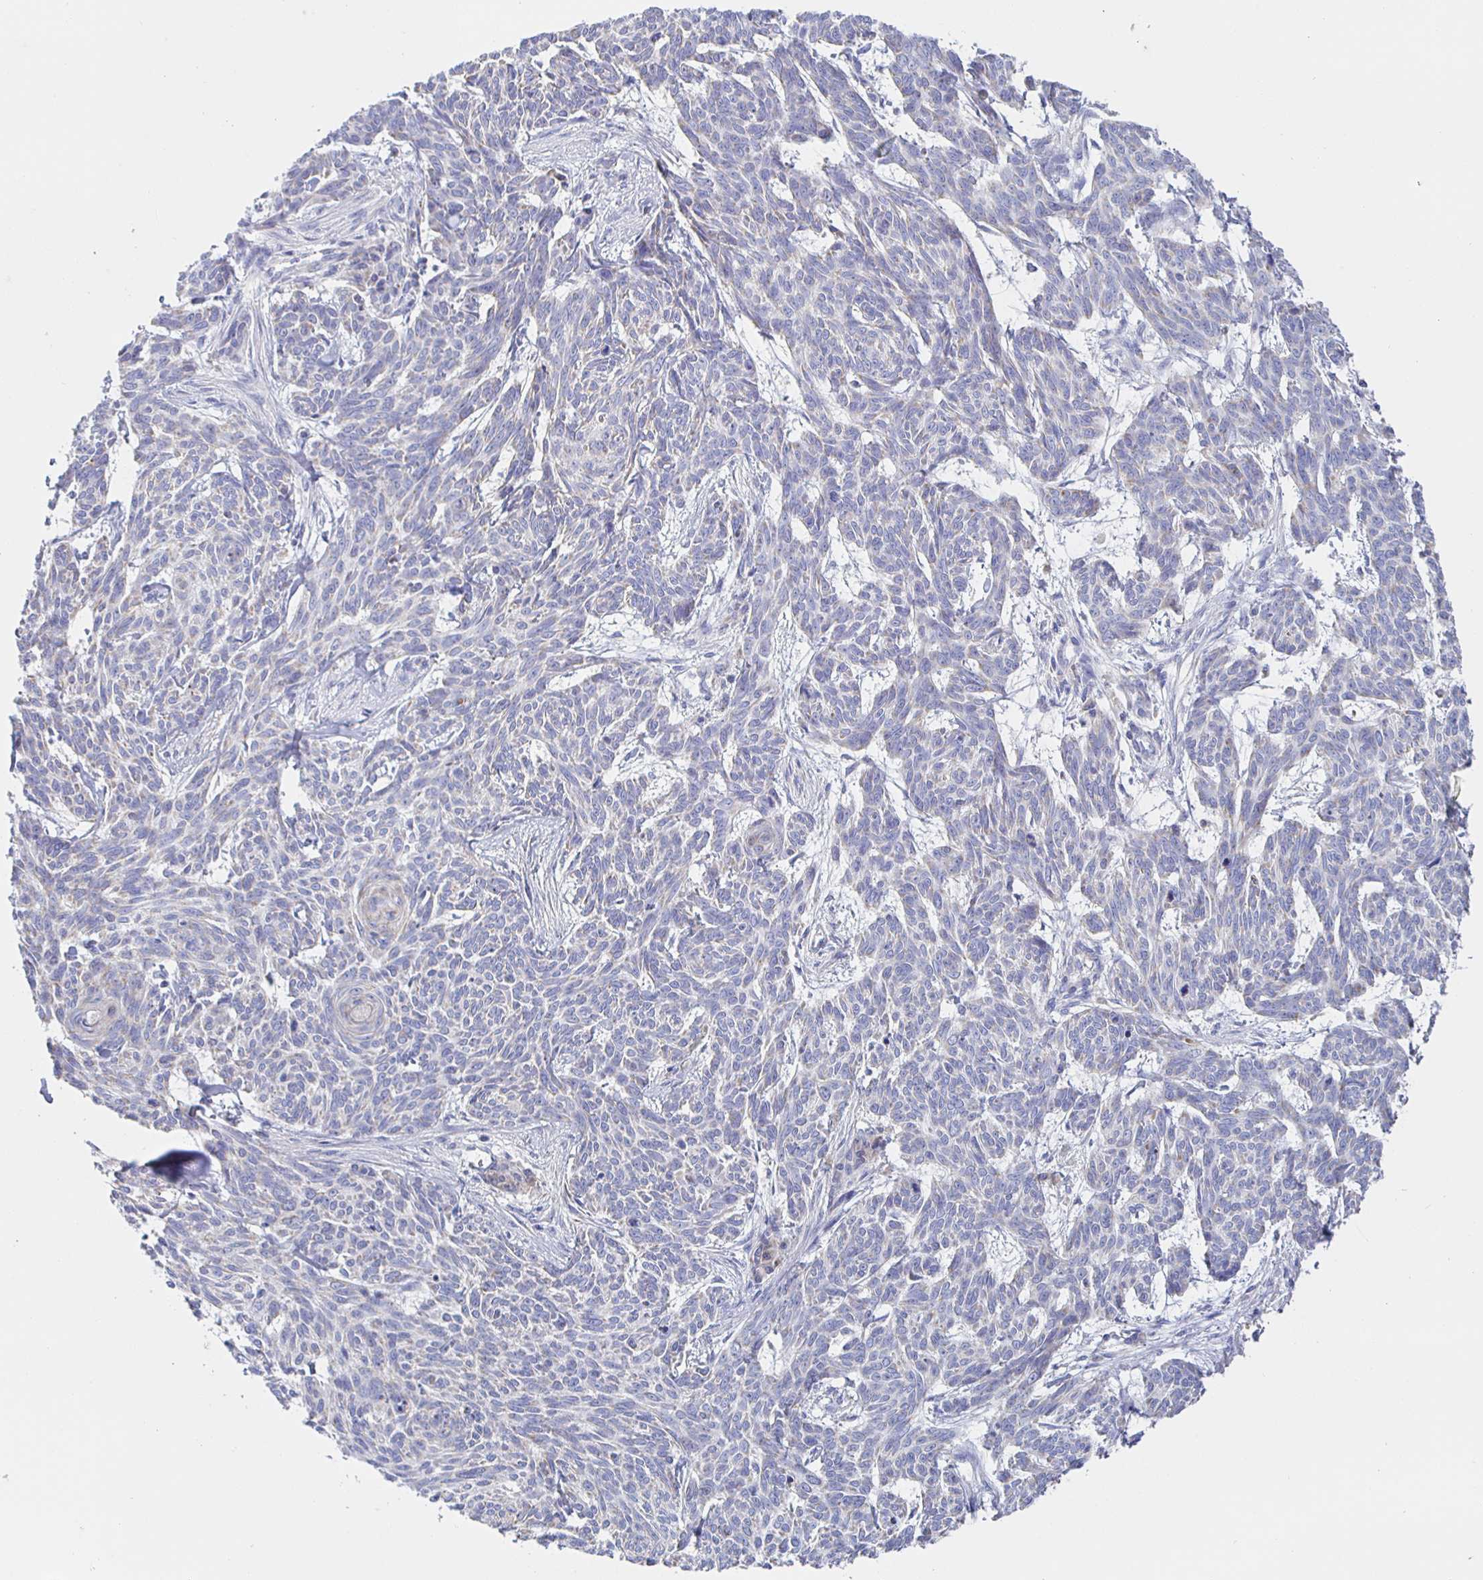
{"staining": {"intensity": "negative", "quantity": "none", "location": "none"}, "tissue": "skin cancer", "cell_type": "Tumor cells", "image_type": "cancer", "snomed": [{"axis": "morphology", "description": "Basal cell carcinoma"}, {"axis": "topography", "description": "Skin"}], "caption": "Tumor cells show no significant positivity in skin basal cell carcinoma. (Immunohistochemistry, brightfield microscopy, high magnification).", "gene": "SYNGR4", "patient": {"sex": "female", "age": 93}}